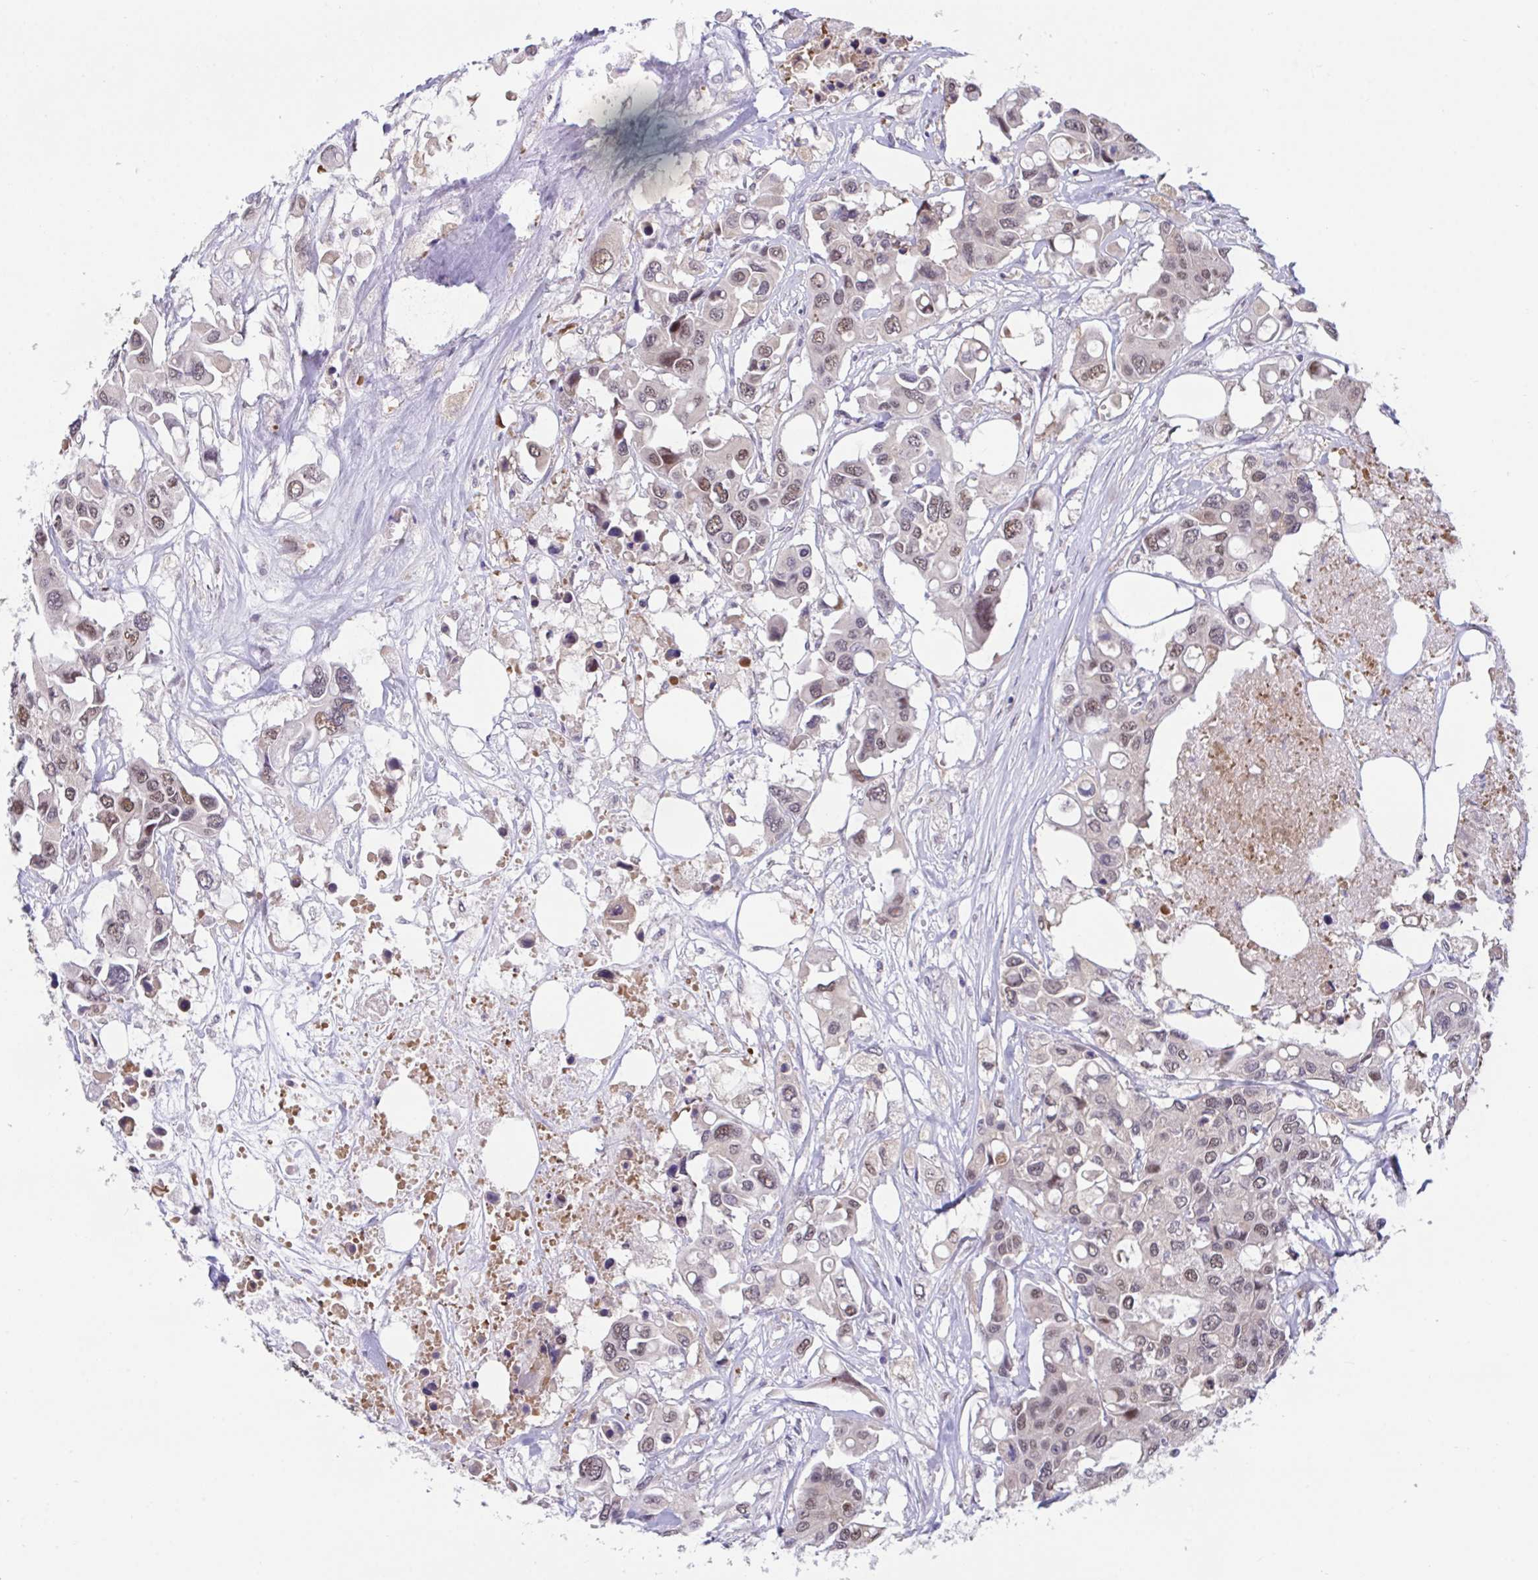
{"staining": {"intensity": "moderate", "quantity": ">75%", "location": "nuclear"}, "tissue": "colorectal cancer", "cell_type": "Tumor cells", "image_type": "cancer", "snomed": [{"axis": "morphology", "description": "Adenocarcinoma, NOS"}, {"axis": "topography", "description": "Colon"}], "caption": "Immunohistochemical staining of colorectal cancer (adenocarcinoma) exhibits moderate nuclear protein expression in approximately >75% of tumor cells.", "gene": "ZNF444", "patient": {"sex": "male", "age": 77}}